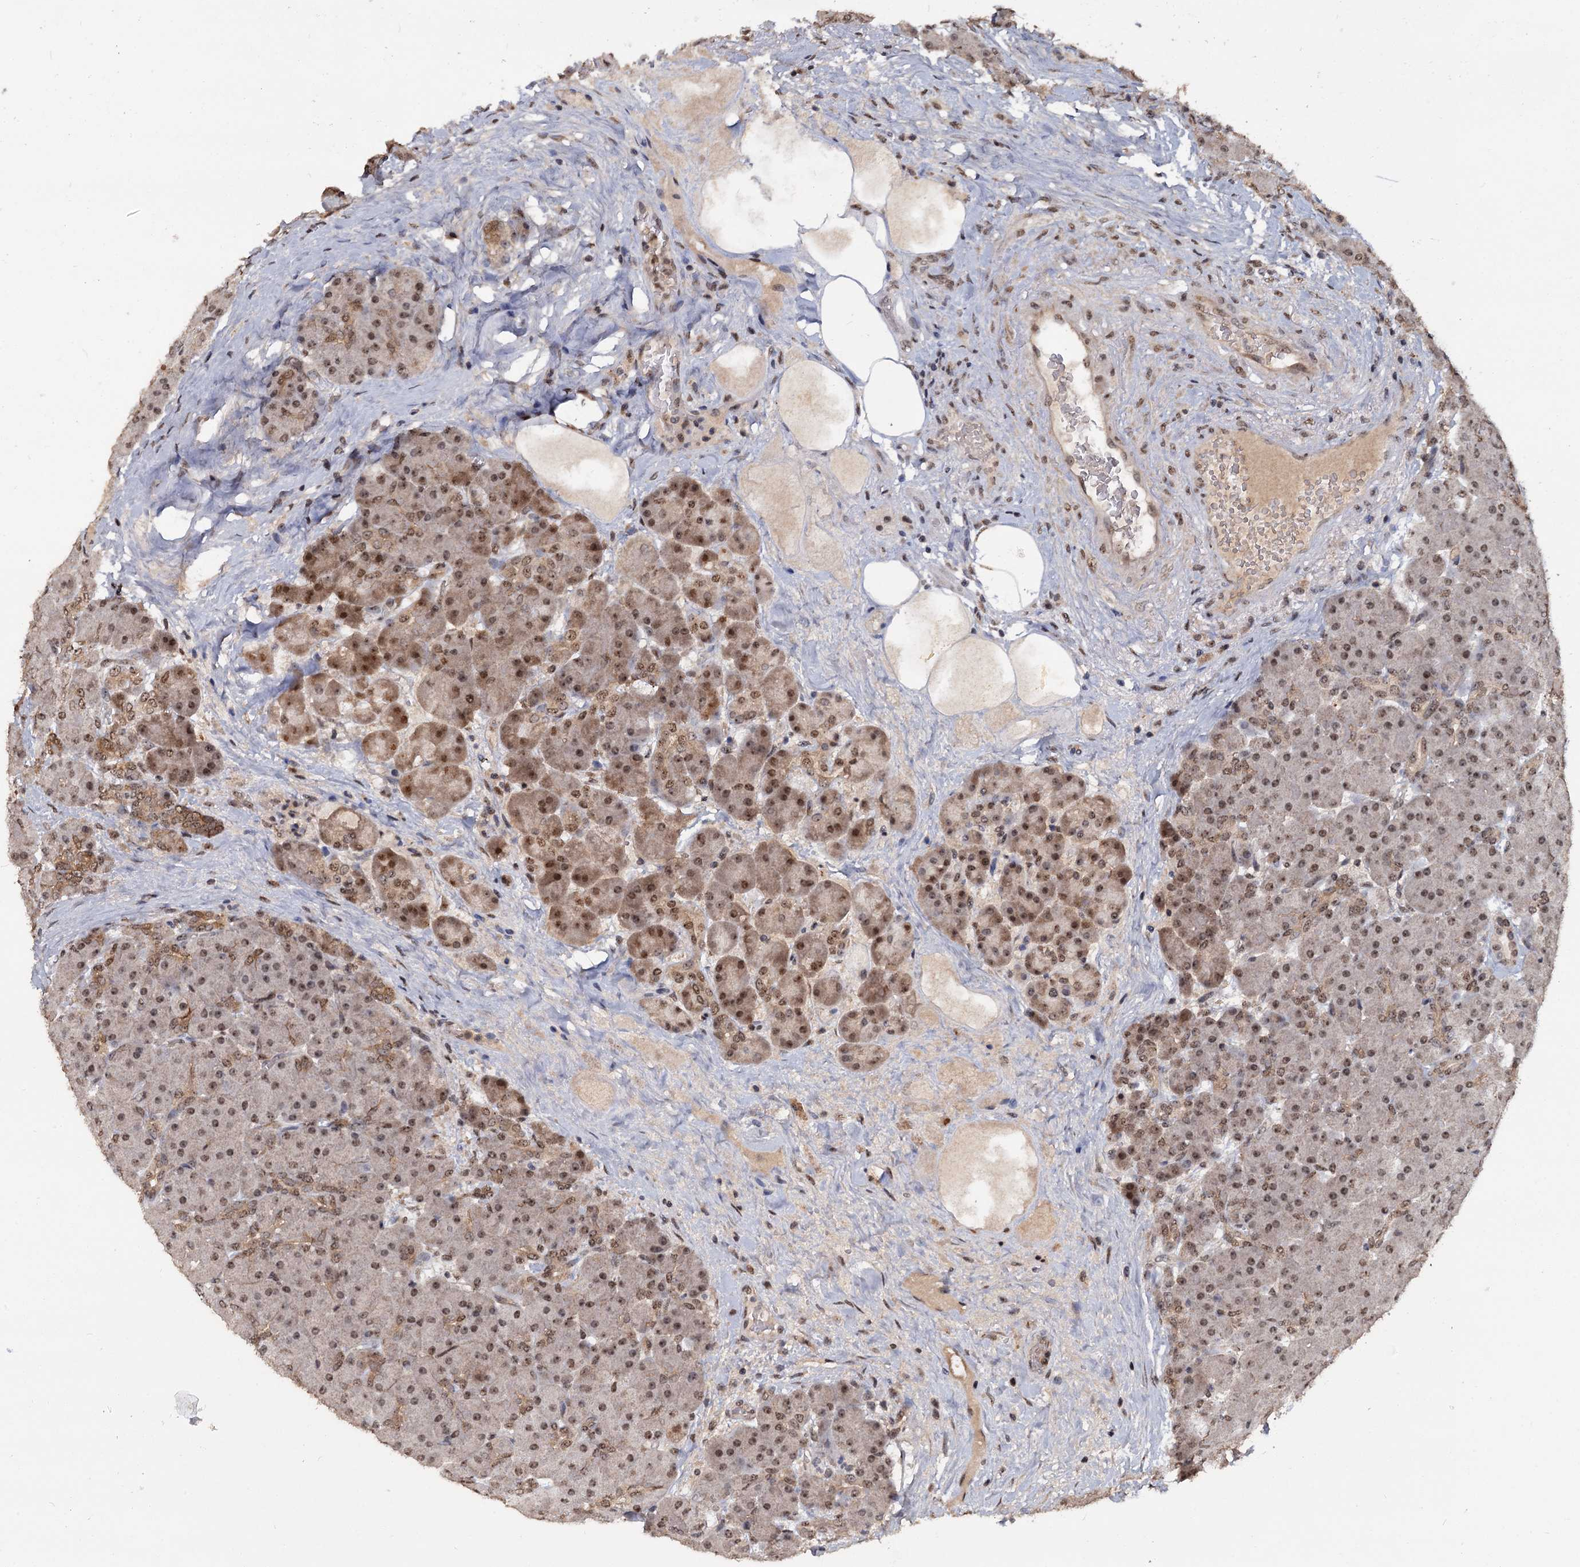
{"staining": {"intensity": "moderate", "quantity": ">75%", "location": "cytoplasmic/membranous,nuclear"}, "tissue": "pancreas", "cell_type": "Exocrine glandular cells", "image_type": "normal", "snomed": [{"axis": "morphology", "description": "Normal tissue, NOS"}, {"axis": "topography", "description": "Pancreas"}], "caption": "Immunohistochemistry (DAB) staining of benign pancreas displays moderate cytoplasmic/membranous,nuclear protein expression in approximately >75% of exocrine glandular cells. Nuclei are stained in blue.", "gene": "FAM216B", "patient": {"sex": "male", "age": 66}}